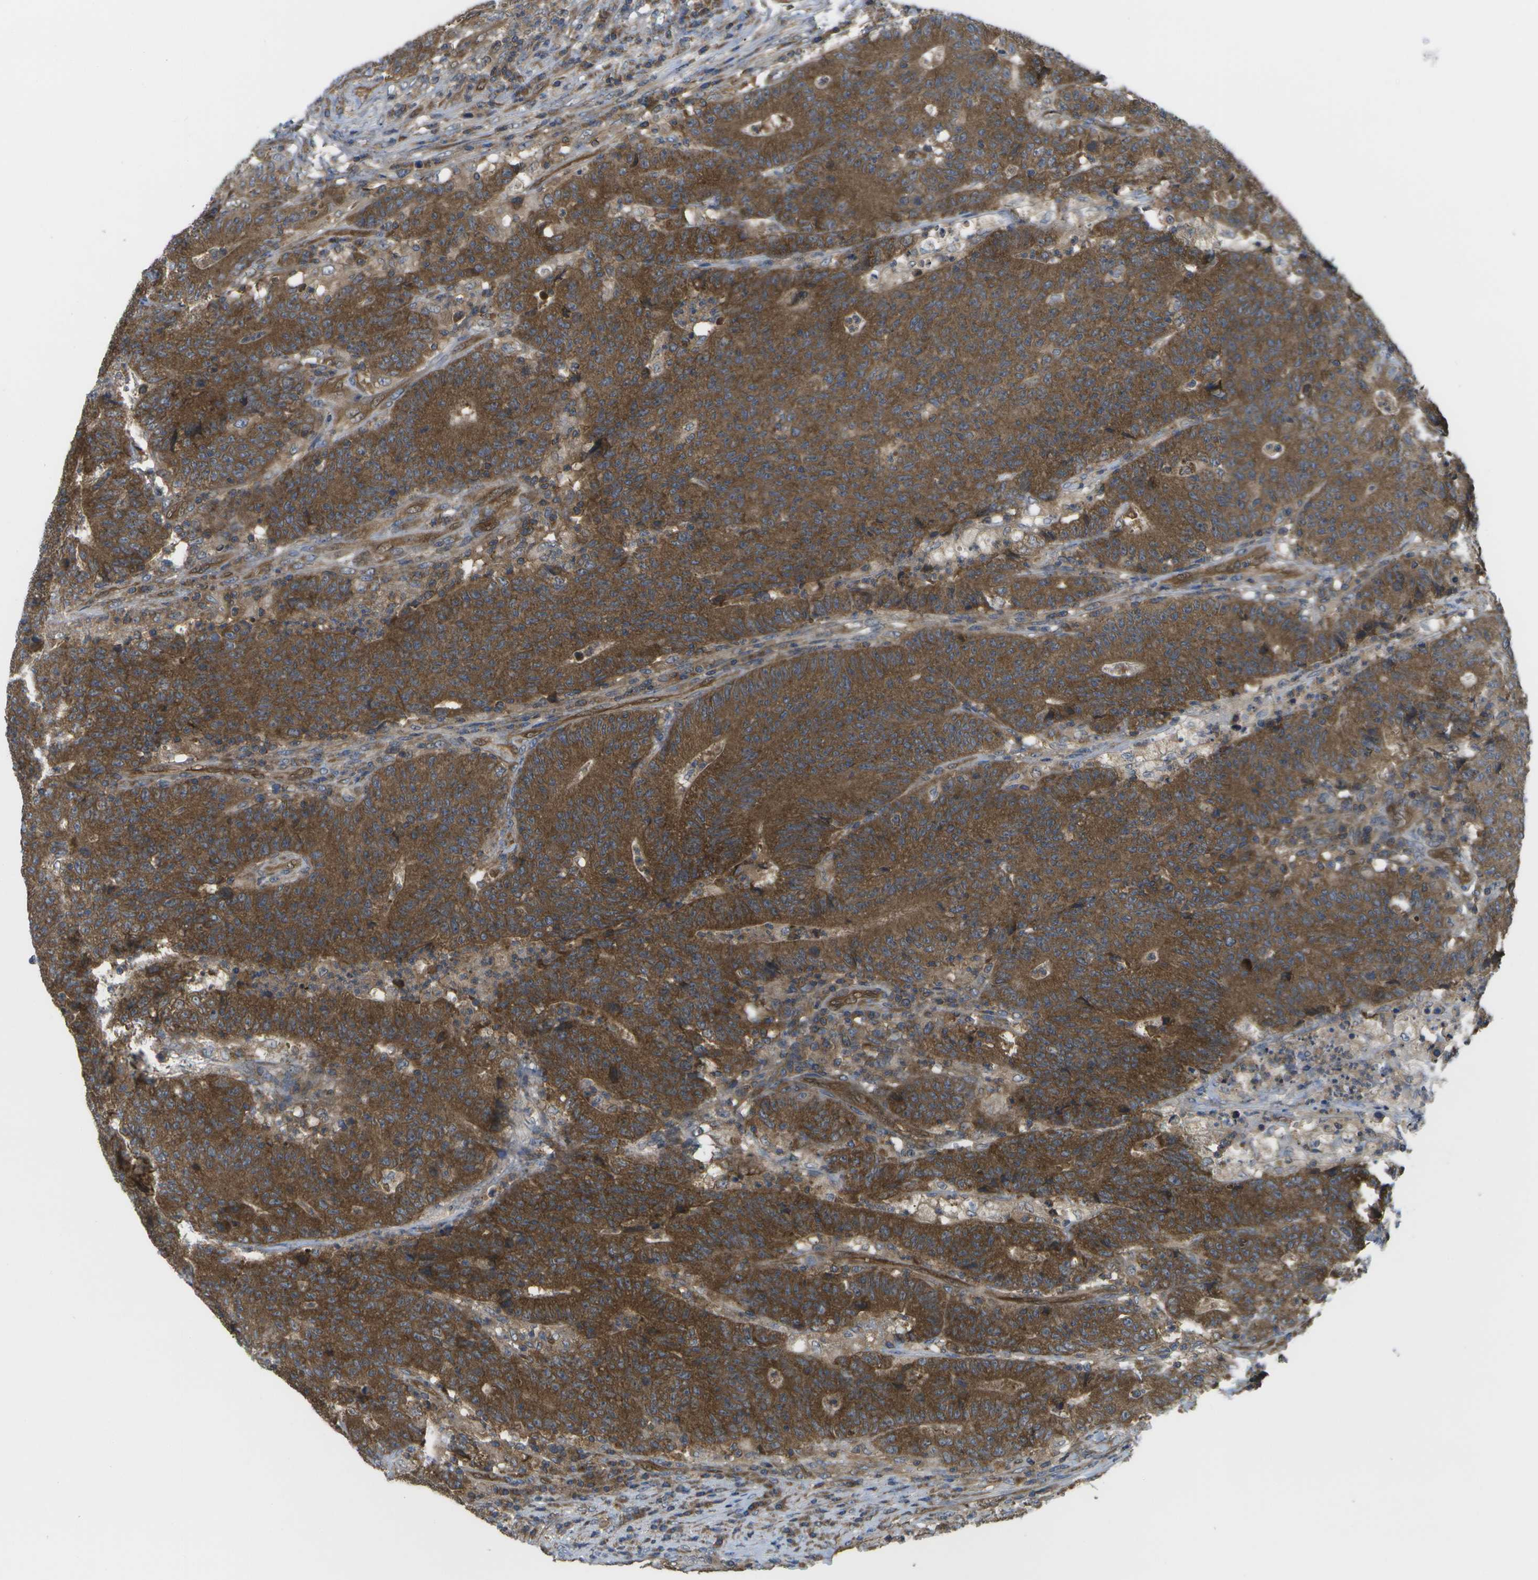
{"staining": {"intensity": "strong", "quantity": ">75%", "location": "cytoplasmic/membranous"}, "tissue": "colorectal cancer", "cell_type": "Tumor cells", "image_type": "cancer", "snomed": [{"axis": "morphology", "description": "Normal tissue, NOS"}, {"axis": "morphology", "description": "Adenocarcinoma, NOS"}, {"axis": "topography", "description": "Colon"}], "caption": "Colorectal adenocarcinoma stained for a protein demonstrates strong cytoplasmic/membranous positivity in tumor cells.", "gene": "DPM3", "patient": {"sex": "female", "age": 75}}